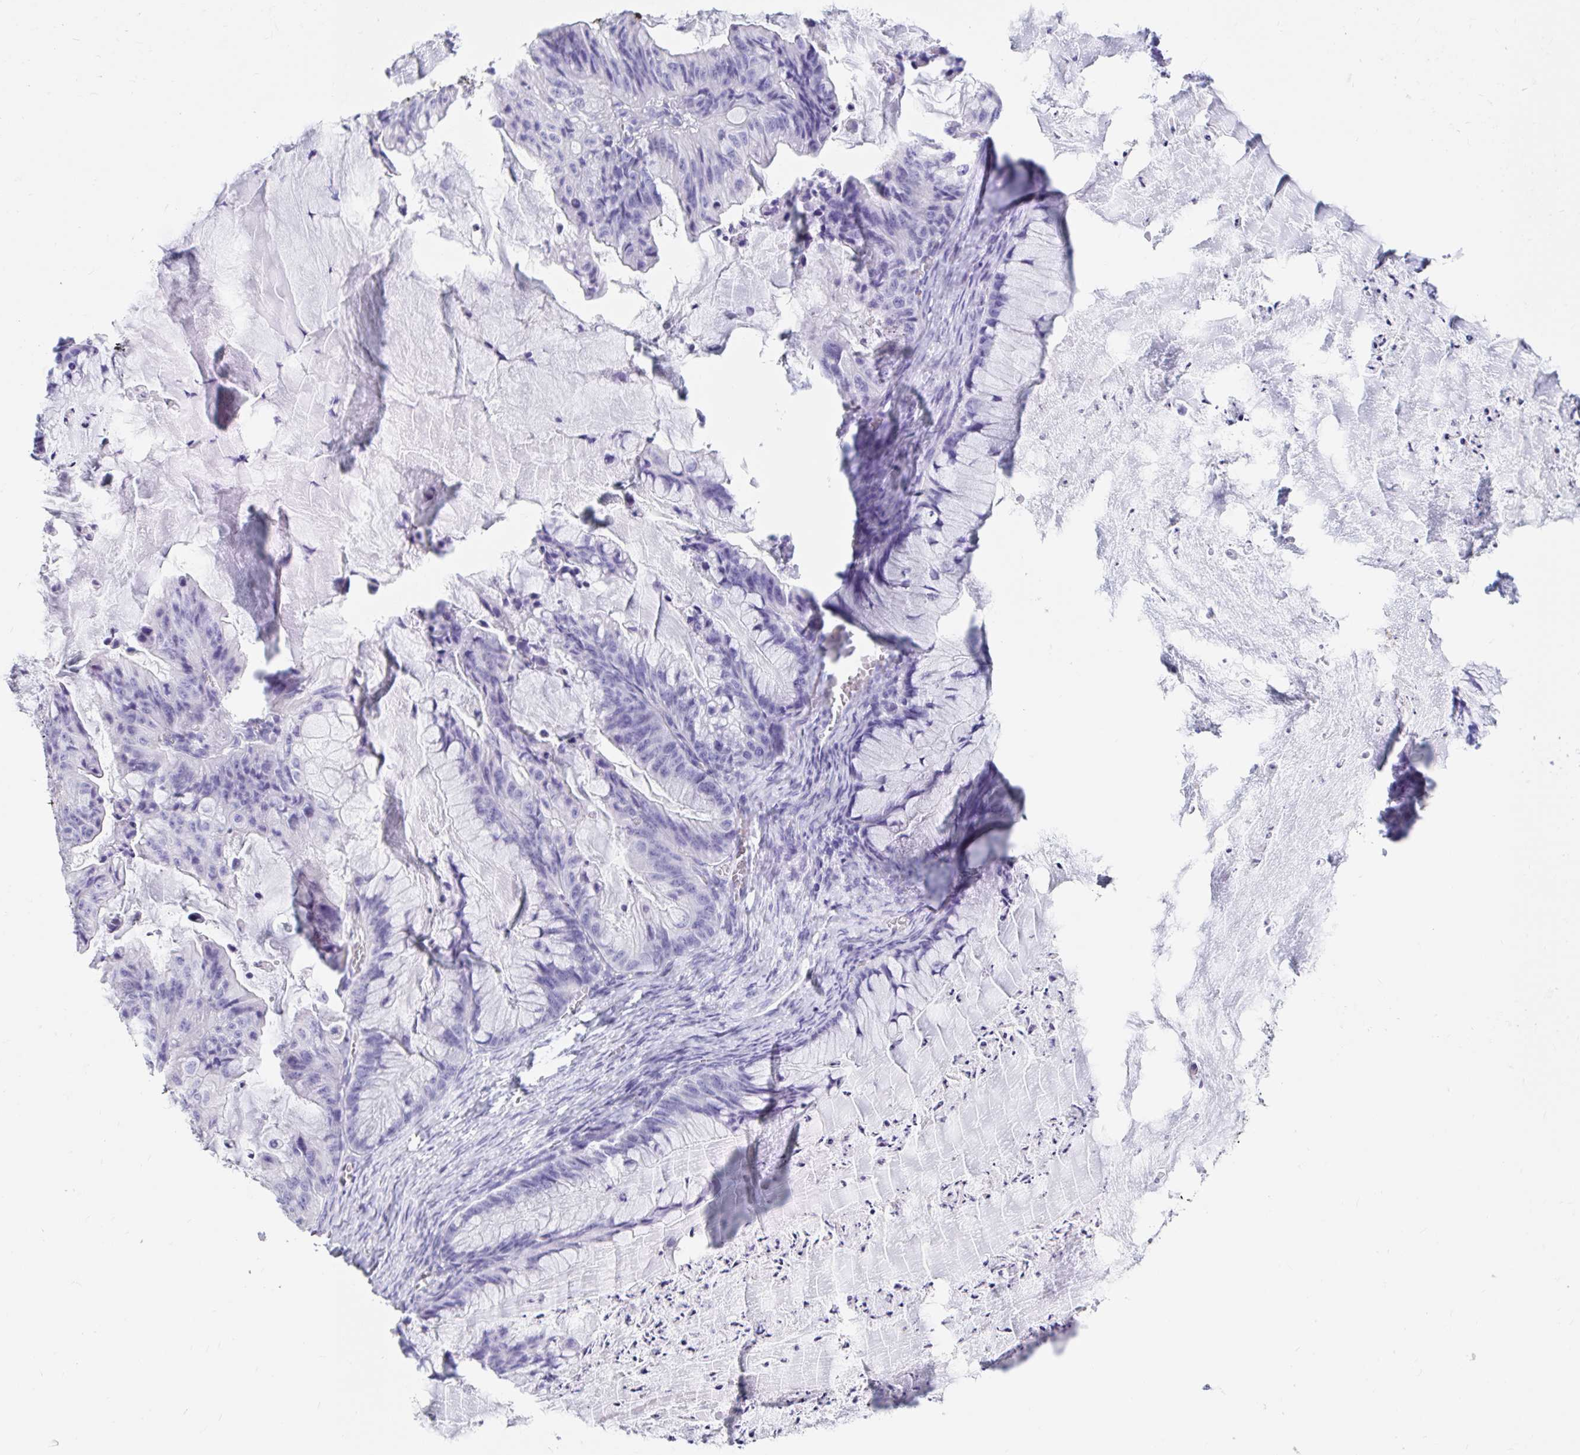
{"staining": {"intensity": "negative", "quantity": "none", "location": "none"}, "tissue": "ovarian cancer", "cell_type": "Tumor cells", "image_type": "cancer", "snomed": [{"axis": "morphology", "description": "Cystadenocarcinoma, mucinous, NOS"}, {"axis": "topography", "description": "Ovary"}], "caption": "This is an immunohistochemistry image of ovarian cancer. There is no staining in tumor cells.", "gene": "DPEP3", "patient": {"sex": "female", "age": 72}}